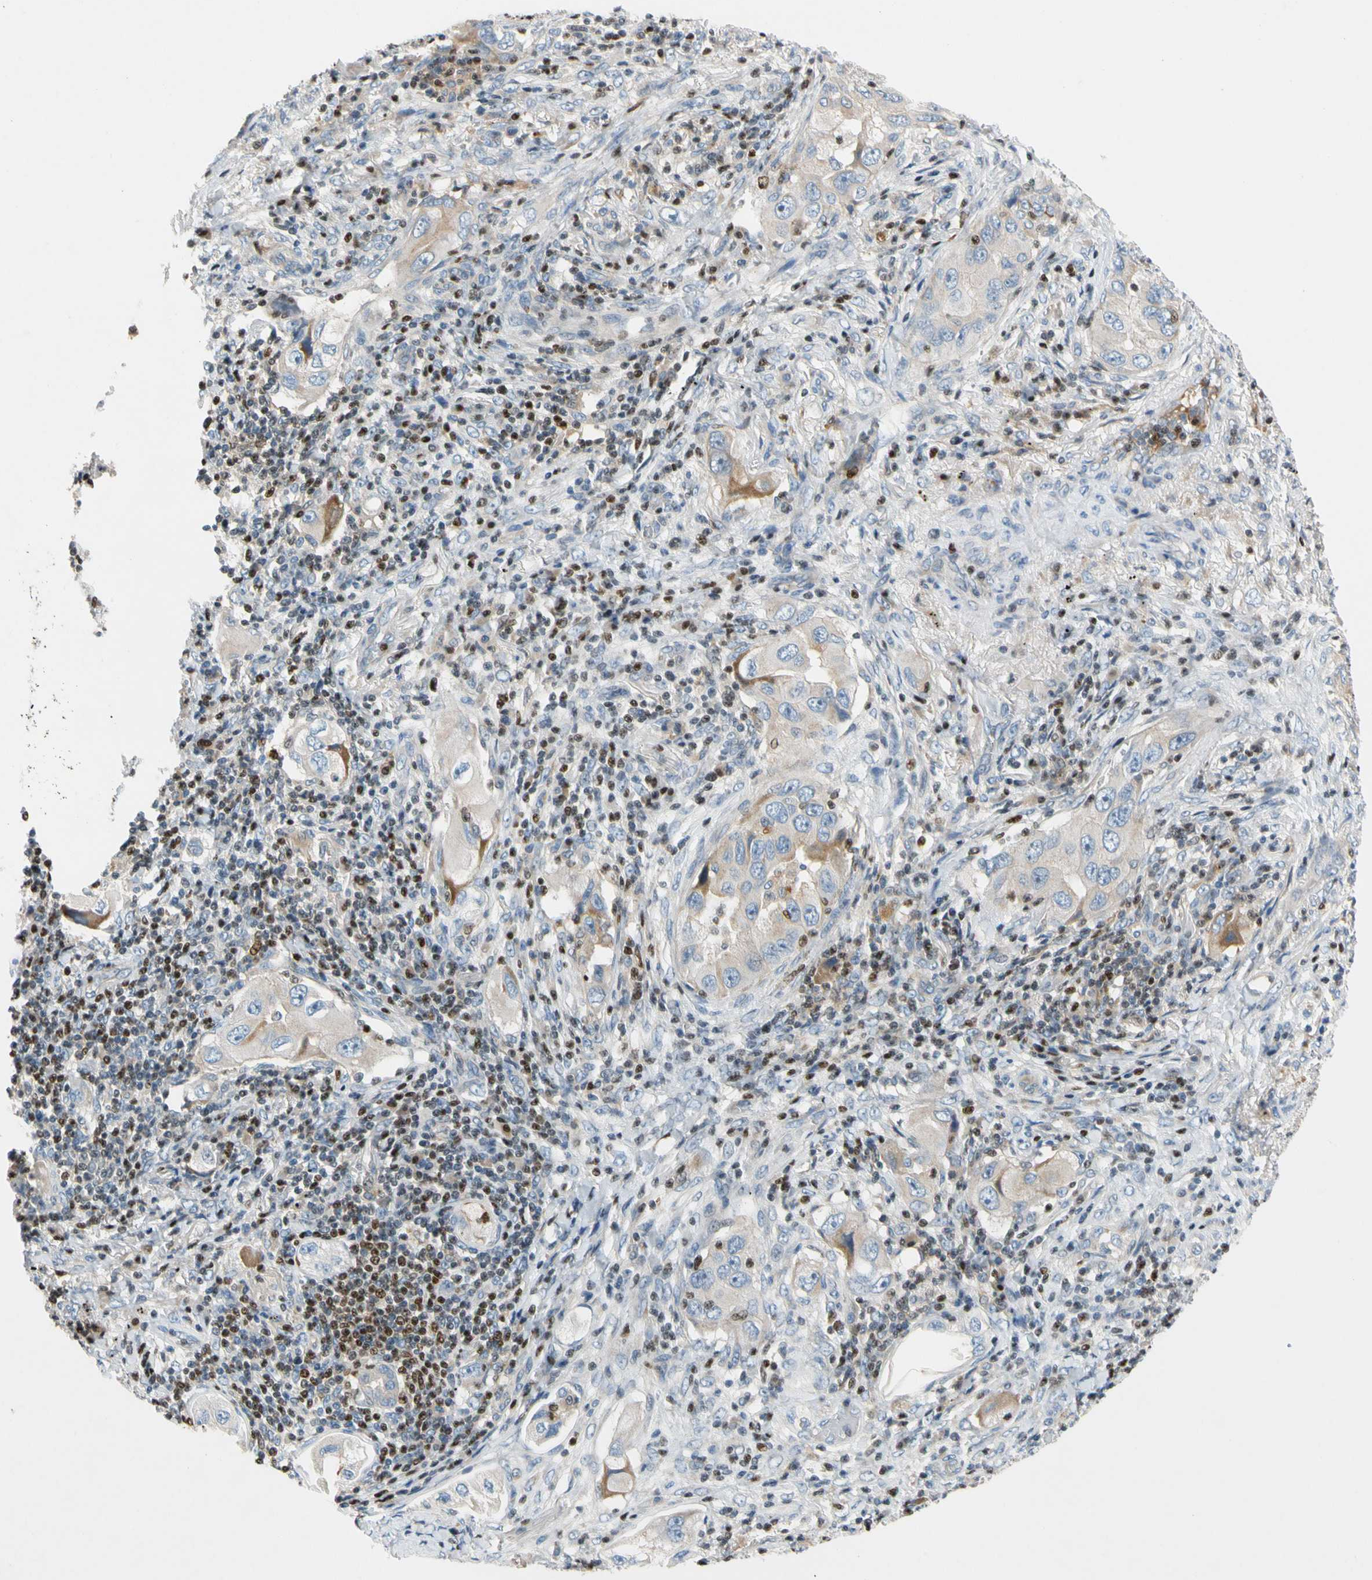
{"staining": {"intensity": "moderate", "quantity": "<25%", "location": "cytoplasmic/membranous"}, "tissue": "lung cancer", "cell_type": "Tumor cells", "image_type": "cancer", "snomed": [{"axis": "morphology", "description": "Adenocarcinoma, NOS"}, {"axis": "topography", "description": "Lung"}], "caption": "This micrograph reveals immunohistochemistry (IHC) staining of lung cancer, with low moderate cytoplasmic/membranous positivity in about <25% of tumor cells.", "gene": "SP140", "patient": {"sex": "female", "age": 65}}